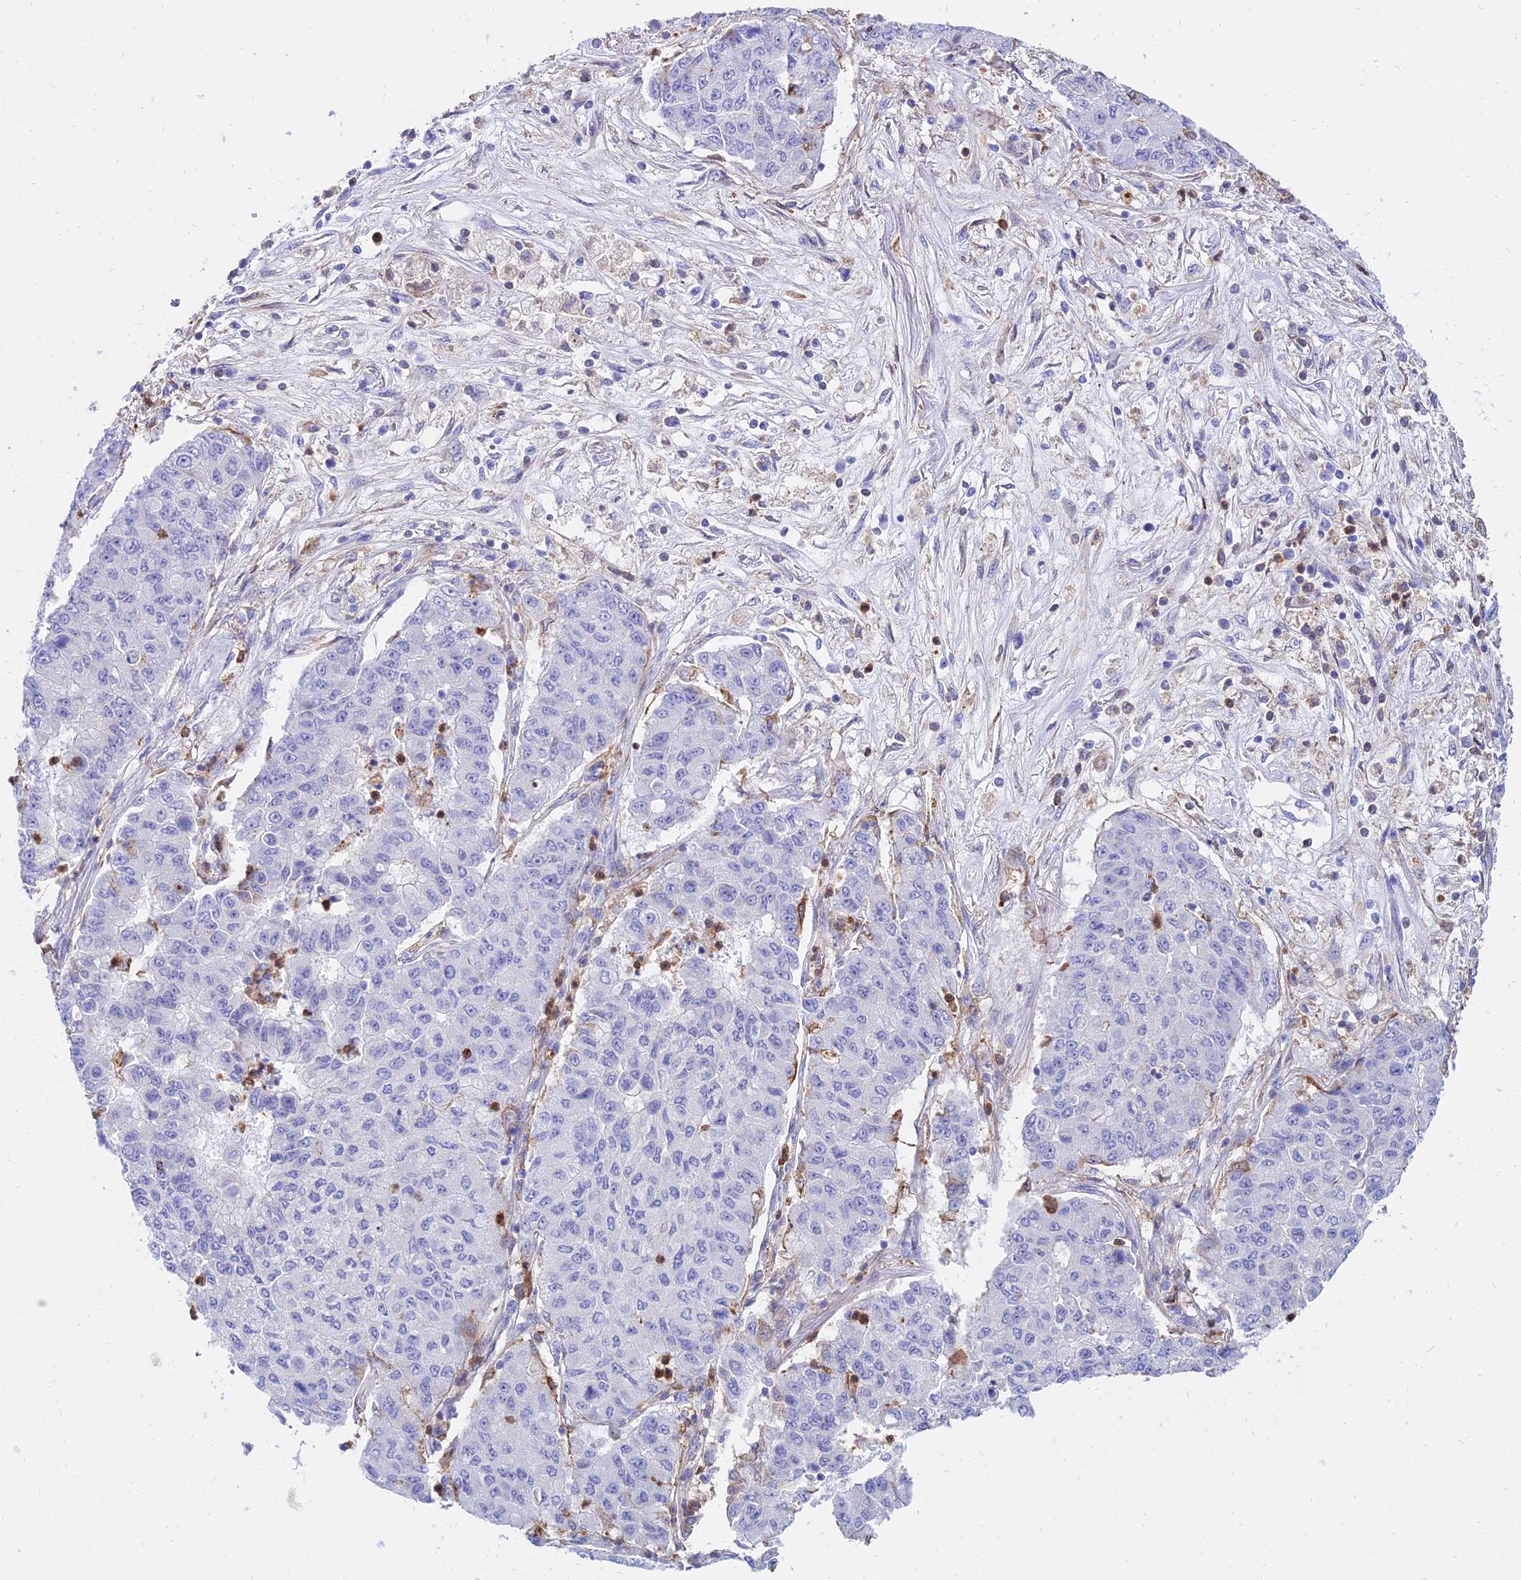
{"staining": {"intensity": "negative", "quantity": "none", "location": "none"}, "tissue": "lung cancer", "cell_type": "Tumor cells", "image_type": "cancer", "snomed": [{"axis": "morphology", "description": "Squamous cell carcinoma, NOS"}, {"axis": "topography", "description": "Lung"}], "caption": "This micrograph is of lung cancer (squamous cell carcinoma) stained with immunohistochemistry to label a protein in brown with the nuclei are counter-stained blue. There is no positivity in tumor cells. (DAB (3,3'-diaminobenzidine) immunohistochemistry with hematoxylin counter stain).", "gene": "SREK1IP1", "patient": {"sex": "male", "age": 74}}